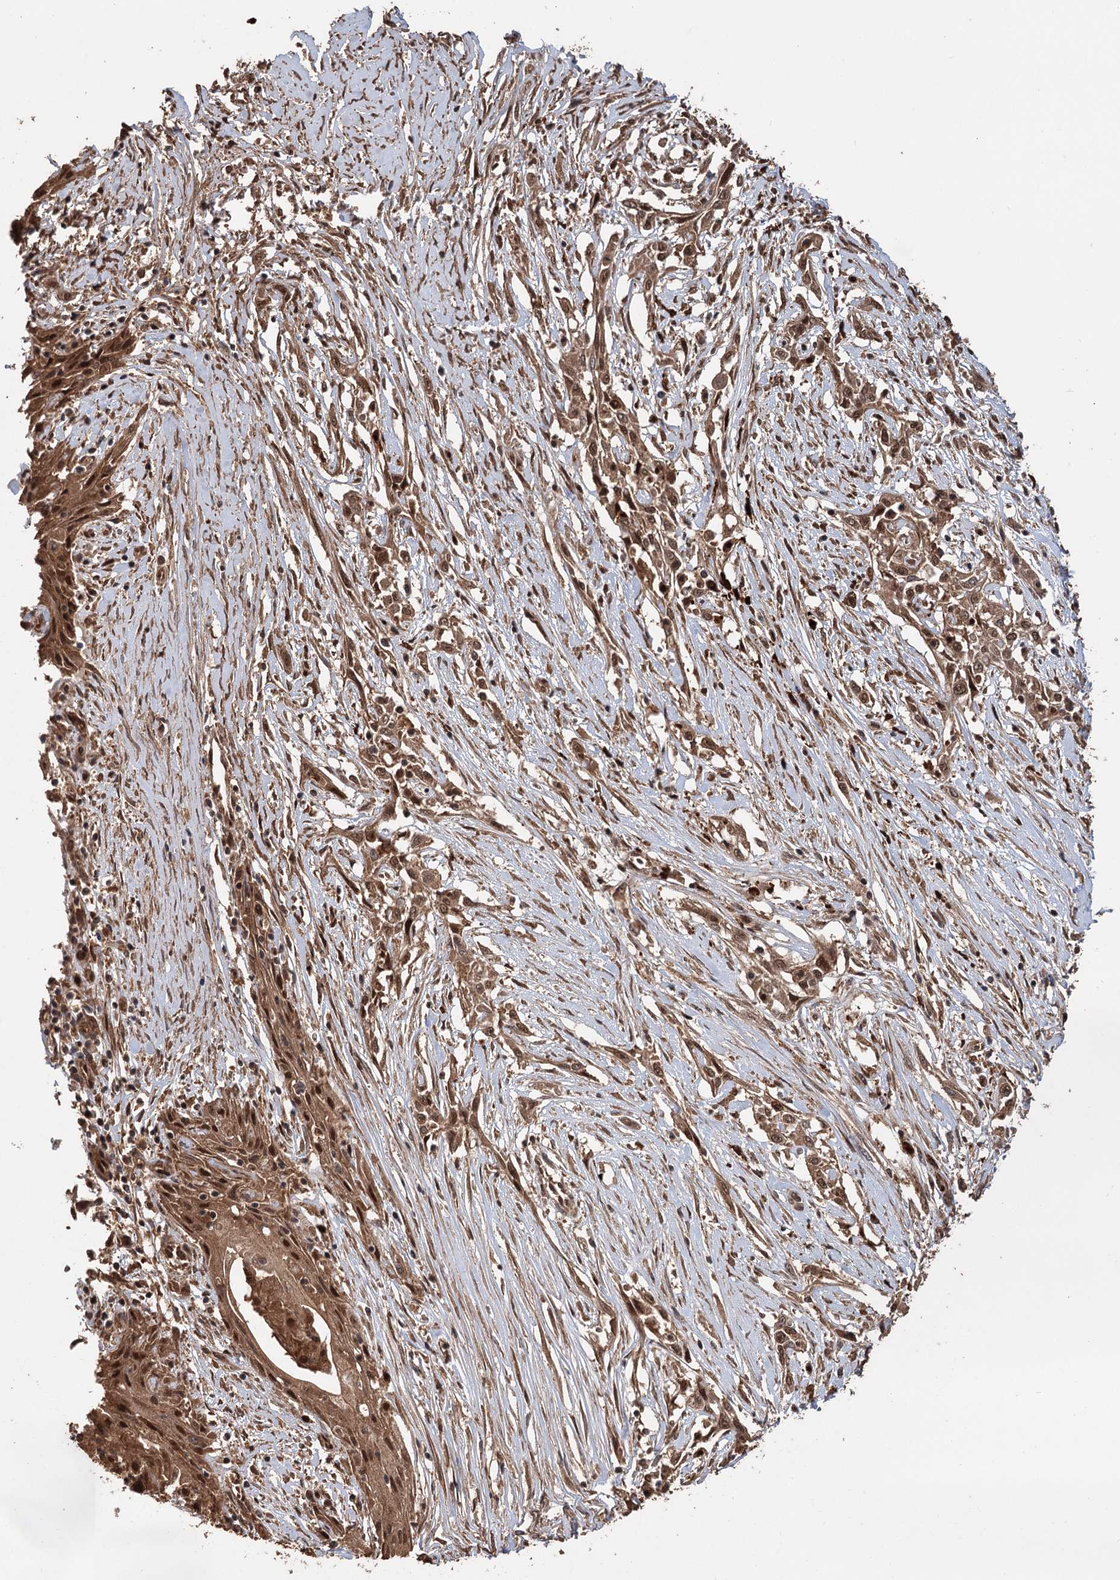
{"staining": {"intensity": "moderate", "quantity": ">75%", "location": "cytoplasmic/membranous,nuclear"}, "tissue": "skin cancer", "cell_type": "Tumor cells", "image_type": "cancer", "snomed": [{"axis": "morphology", "description": "Squamous cell carcinoma, NOS"}, {"axis": "morphology", "description": "Squamous cell carcinoma, metastatic, NOS"}, {"axis": "topography", "description": "Skin"}, {"axis": "topography", "description": "Lymph node"}], "caption": "Moderate cytoplasmic/membranous and nuclear protein staining is identified in about >75% of tumor cells in metastatic squamous cell carcinoma (skin).", "gene": "N6AMT1", "patient": {"sex": "male", "age": 75}}